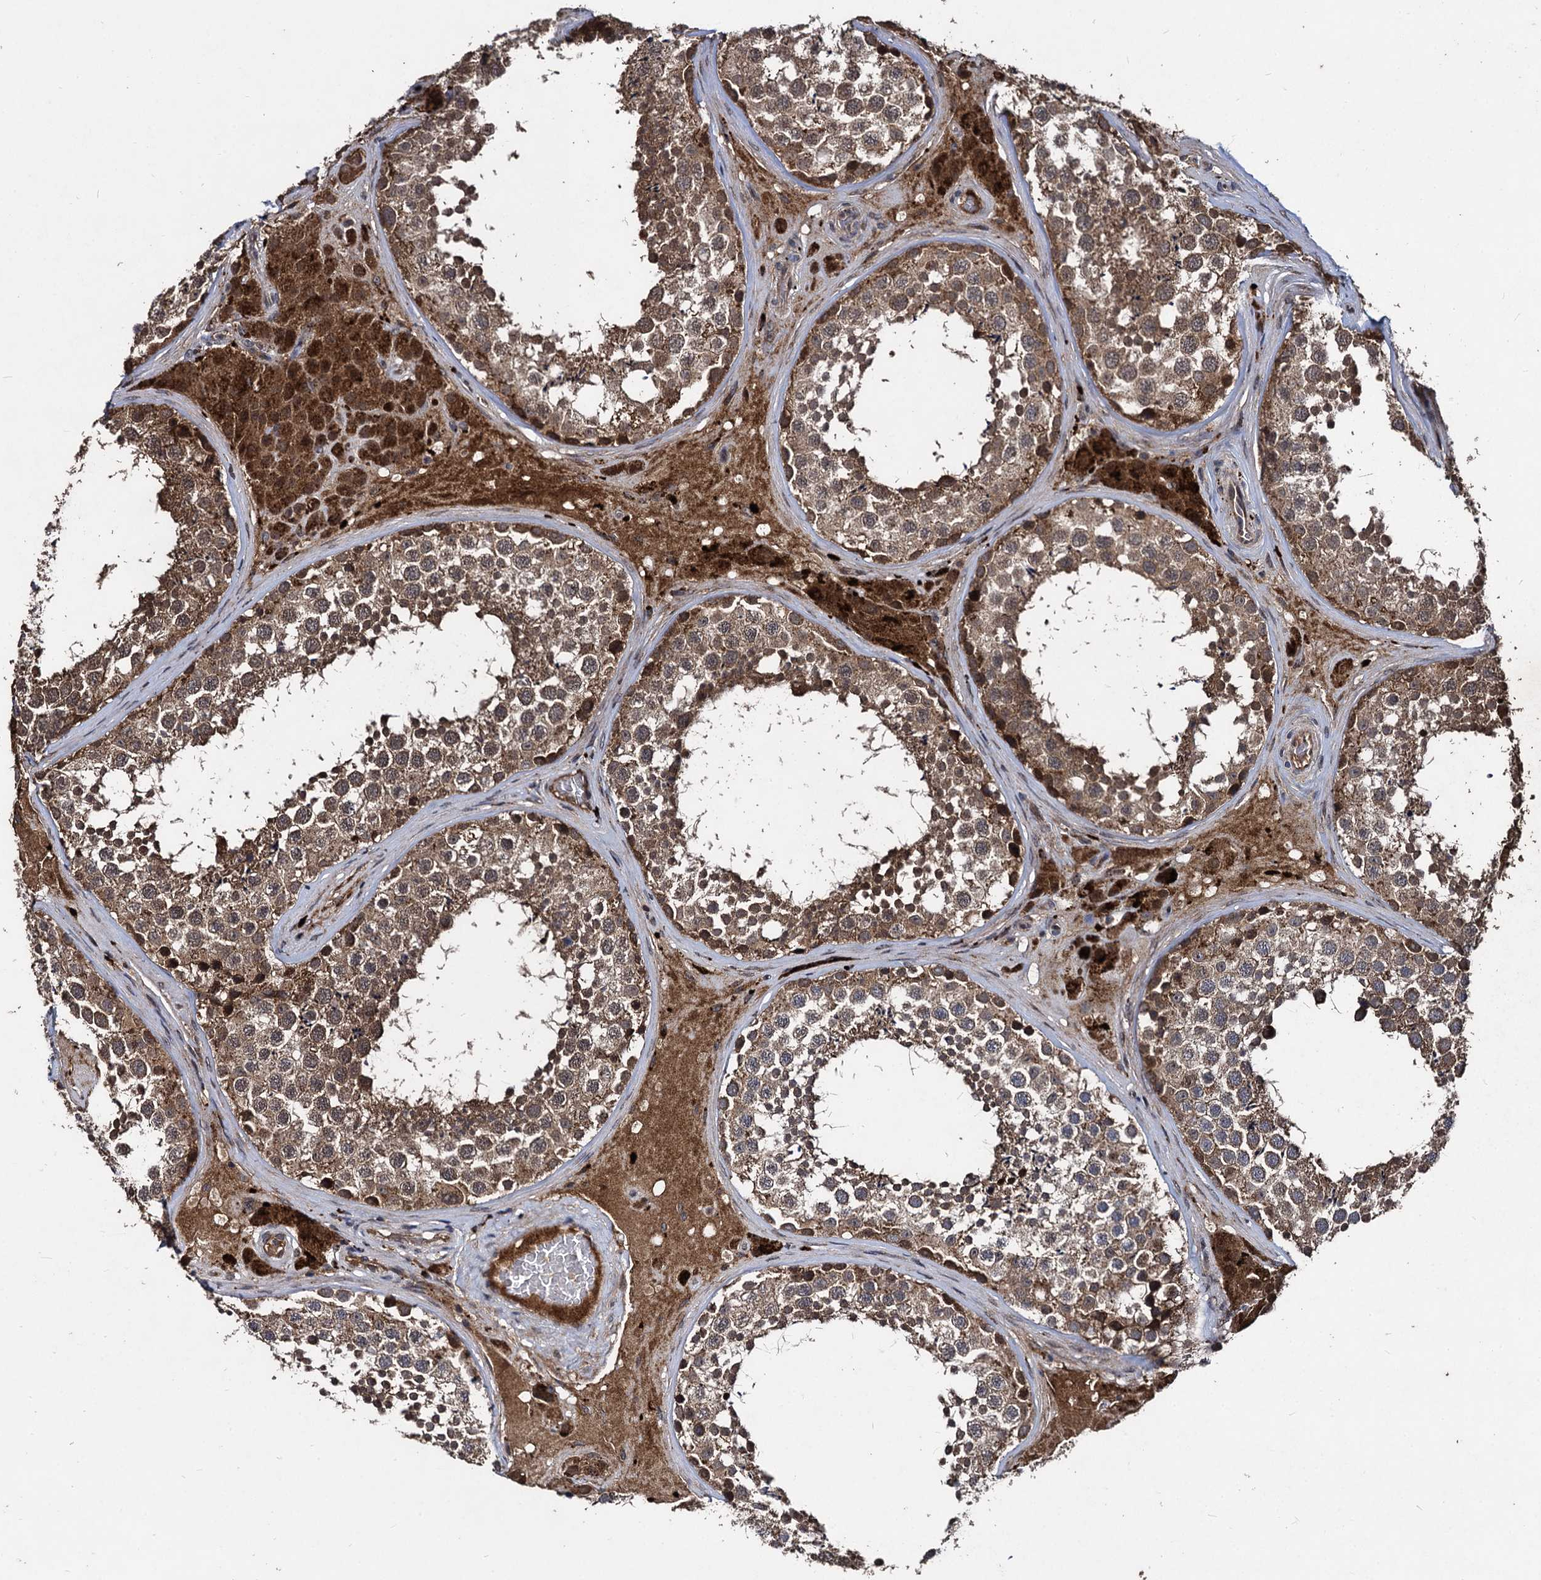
{"staining": {"intensity": "moderate", "quantity": ">75%", "location": "cytoplasmic/membranous"}, "tissue": "testis", "cell_type": "Cells in seminiferous ducts", "image_type": "normal", "snomed": [{"axis": "morphology", "description": "Normal tissue, NOS"}, {"axis": "topography", "description": "Testis"}], "caption": "Cells in seminiferous ducts show medium levels of moderate cytoplasmic/membranous staining in approximately >75% of cells in unremarkable human testis.", "gene": "BCL2L2", "patient": {"sex": "male", "age": 46}}